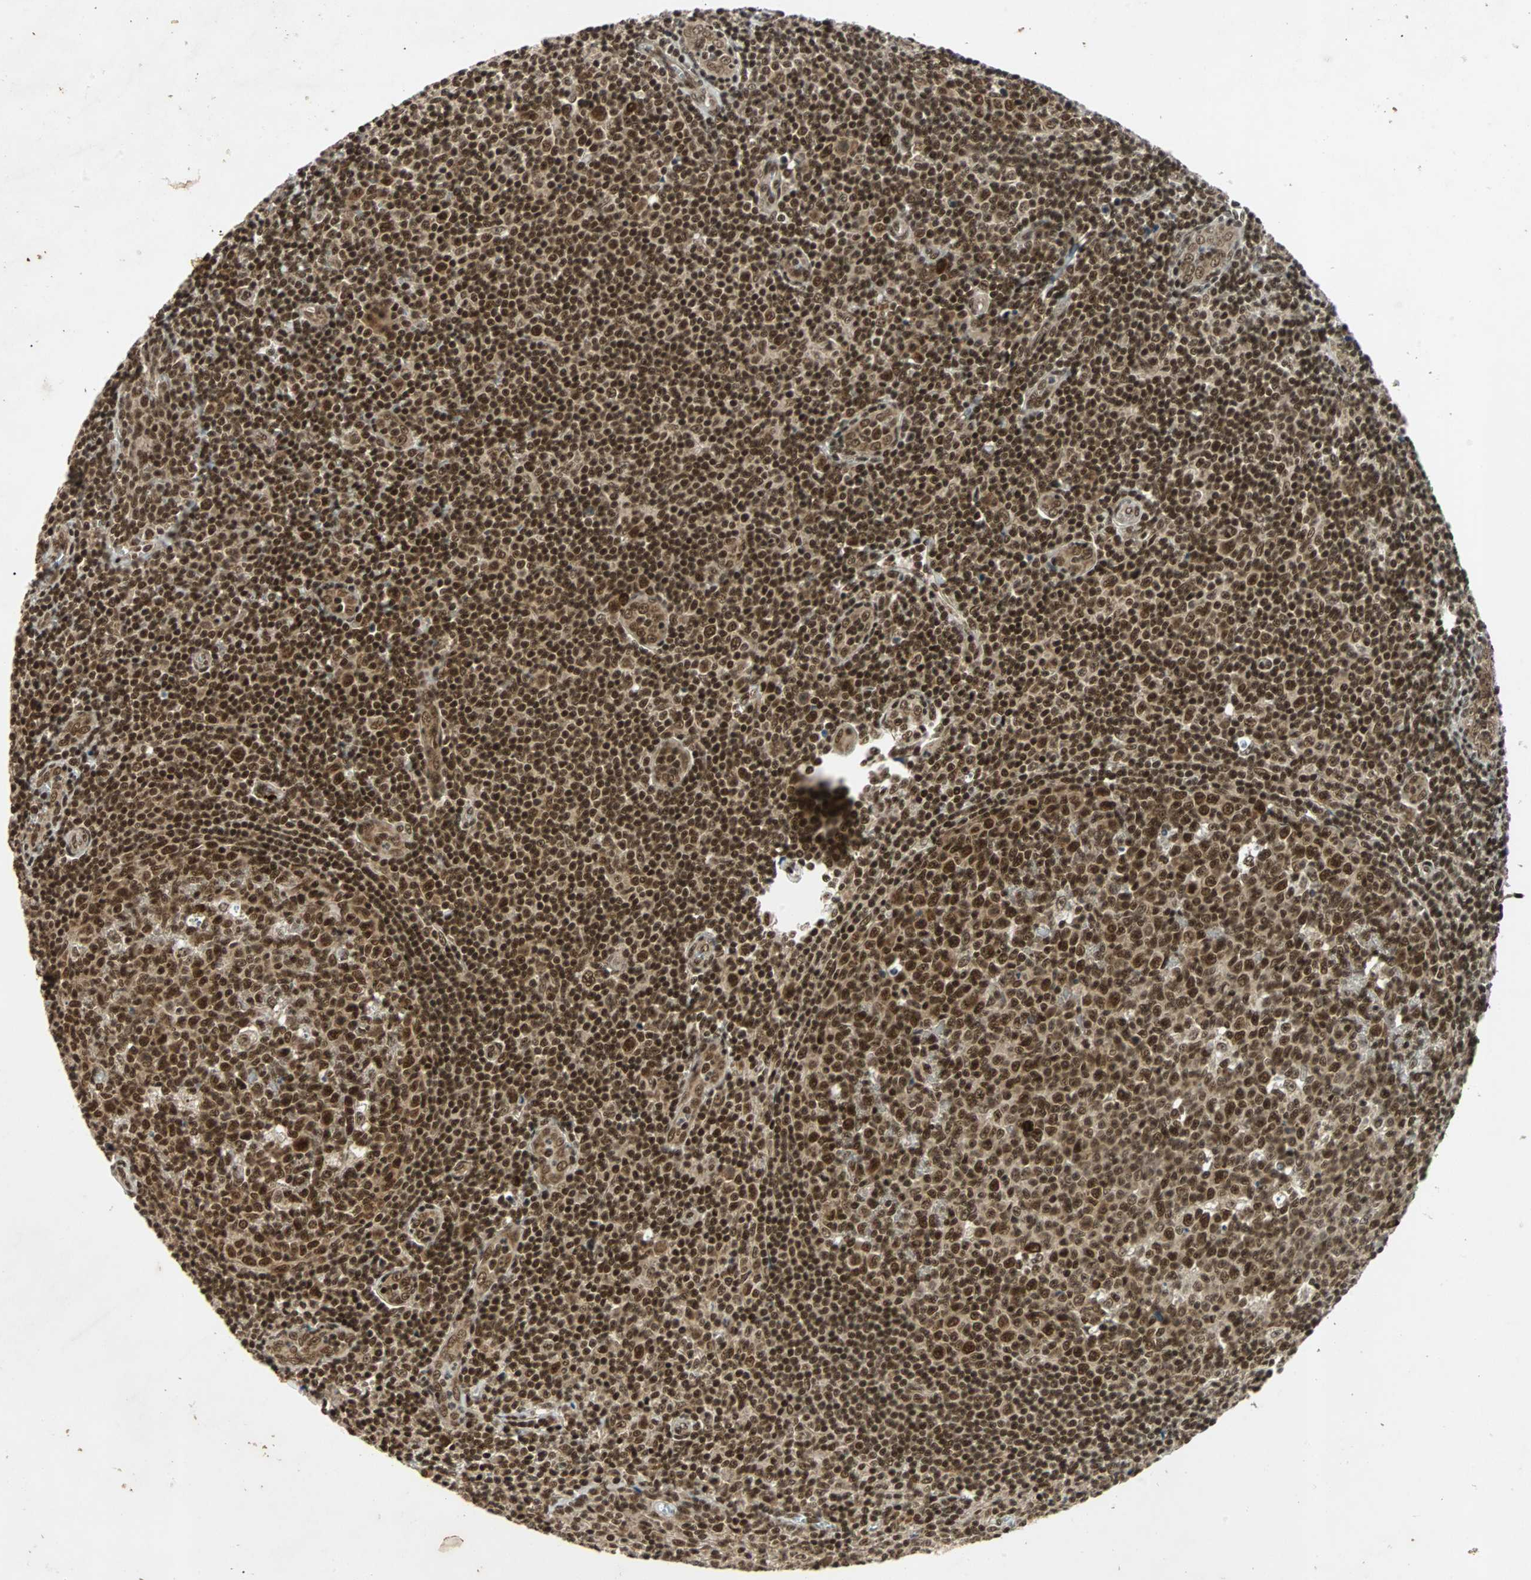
{"staining": {"intensity": "strong", "quantity": ">75%", "location": "nuclear"}, "tissue": "tonsil", "cell_type": "Germinal center cells", "image_type": "normal", "snomed": [{"axis": "morphology", "description": "Normal tissue, NOS"}, {"axis": "topography", "description": "Tonsil"}], "caption": "Brown immunohistochemical staining in normal tonsil reveals strong nuclear expression in about >75% of germinal center cells.", "gene": "TAF5", "patient": {"sex": "male", "age": 31}}